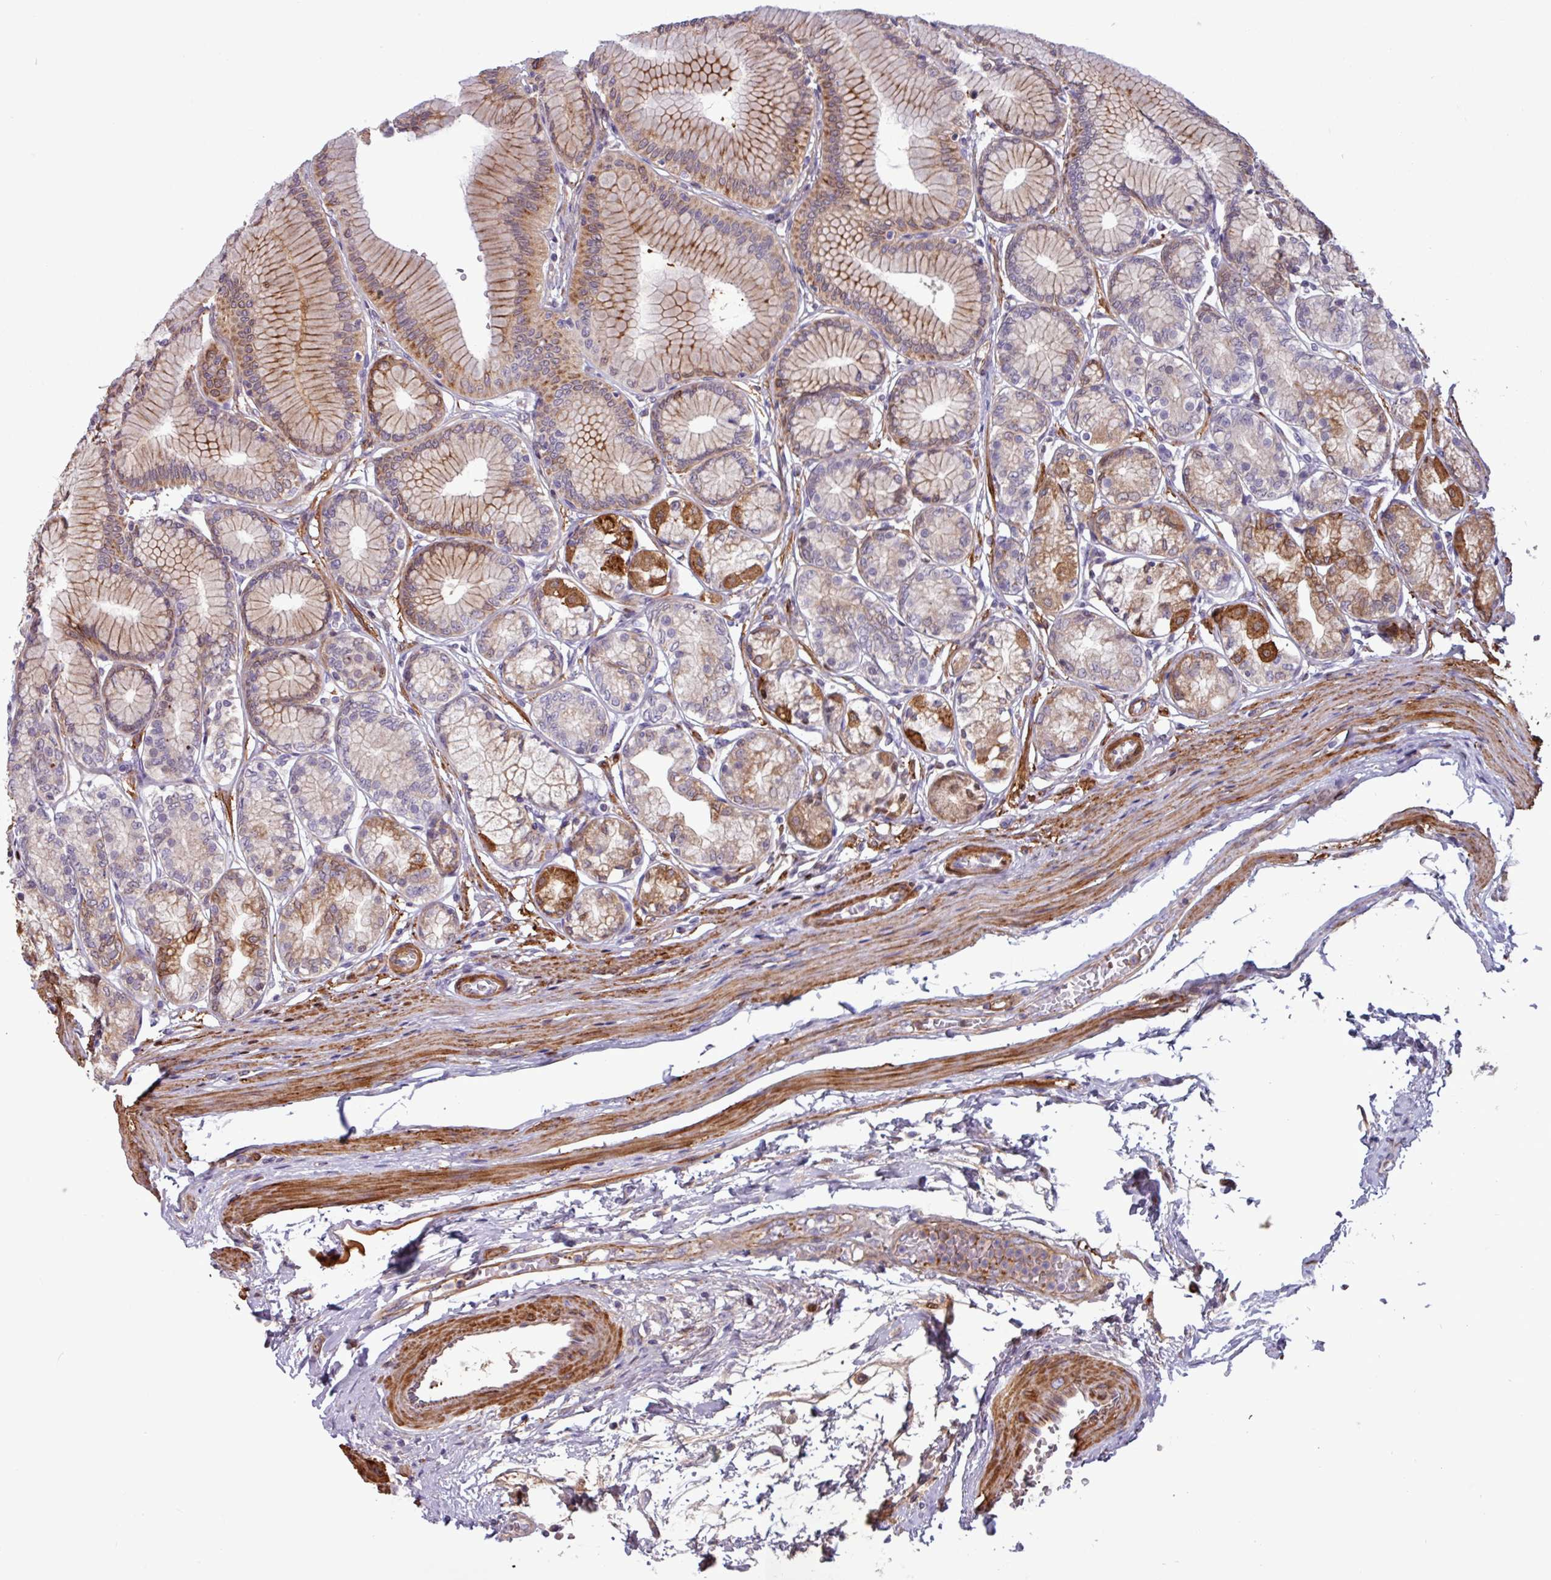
{"staining": {"intensity": "strong", "quantity": "25%-75%", "location": "cytoplasmic/membranous"}, "tissue": "stomach", "cell_type": "Glandular cells", "image_type": "normal", "snomed": [{"axis": "morphology", "description": "Normal tissue, NOS"}, {"axis": "morphology", "description": "Adenocarcinoma, NOS"}, {"axis": "morphology", "description": "Adenocarcinoma, High grade"}, {"axis": "topography", "description": "Stomach, upper"}, {"axis": "topography", "description": "Stomach"}], "caption": "Immunohistochemical staining of benign stomach exhibits high levels of strong cytoplasmic/membranous staining in approximately 25%-75% of glandular cells. (DAB IHC, brown staining for protein, blue staining for nuclei).", "gene": "PCED1A", "patient": {"sex": "female", "age": 65}}